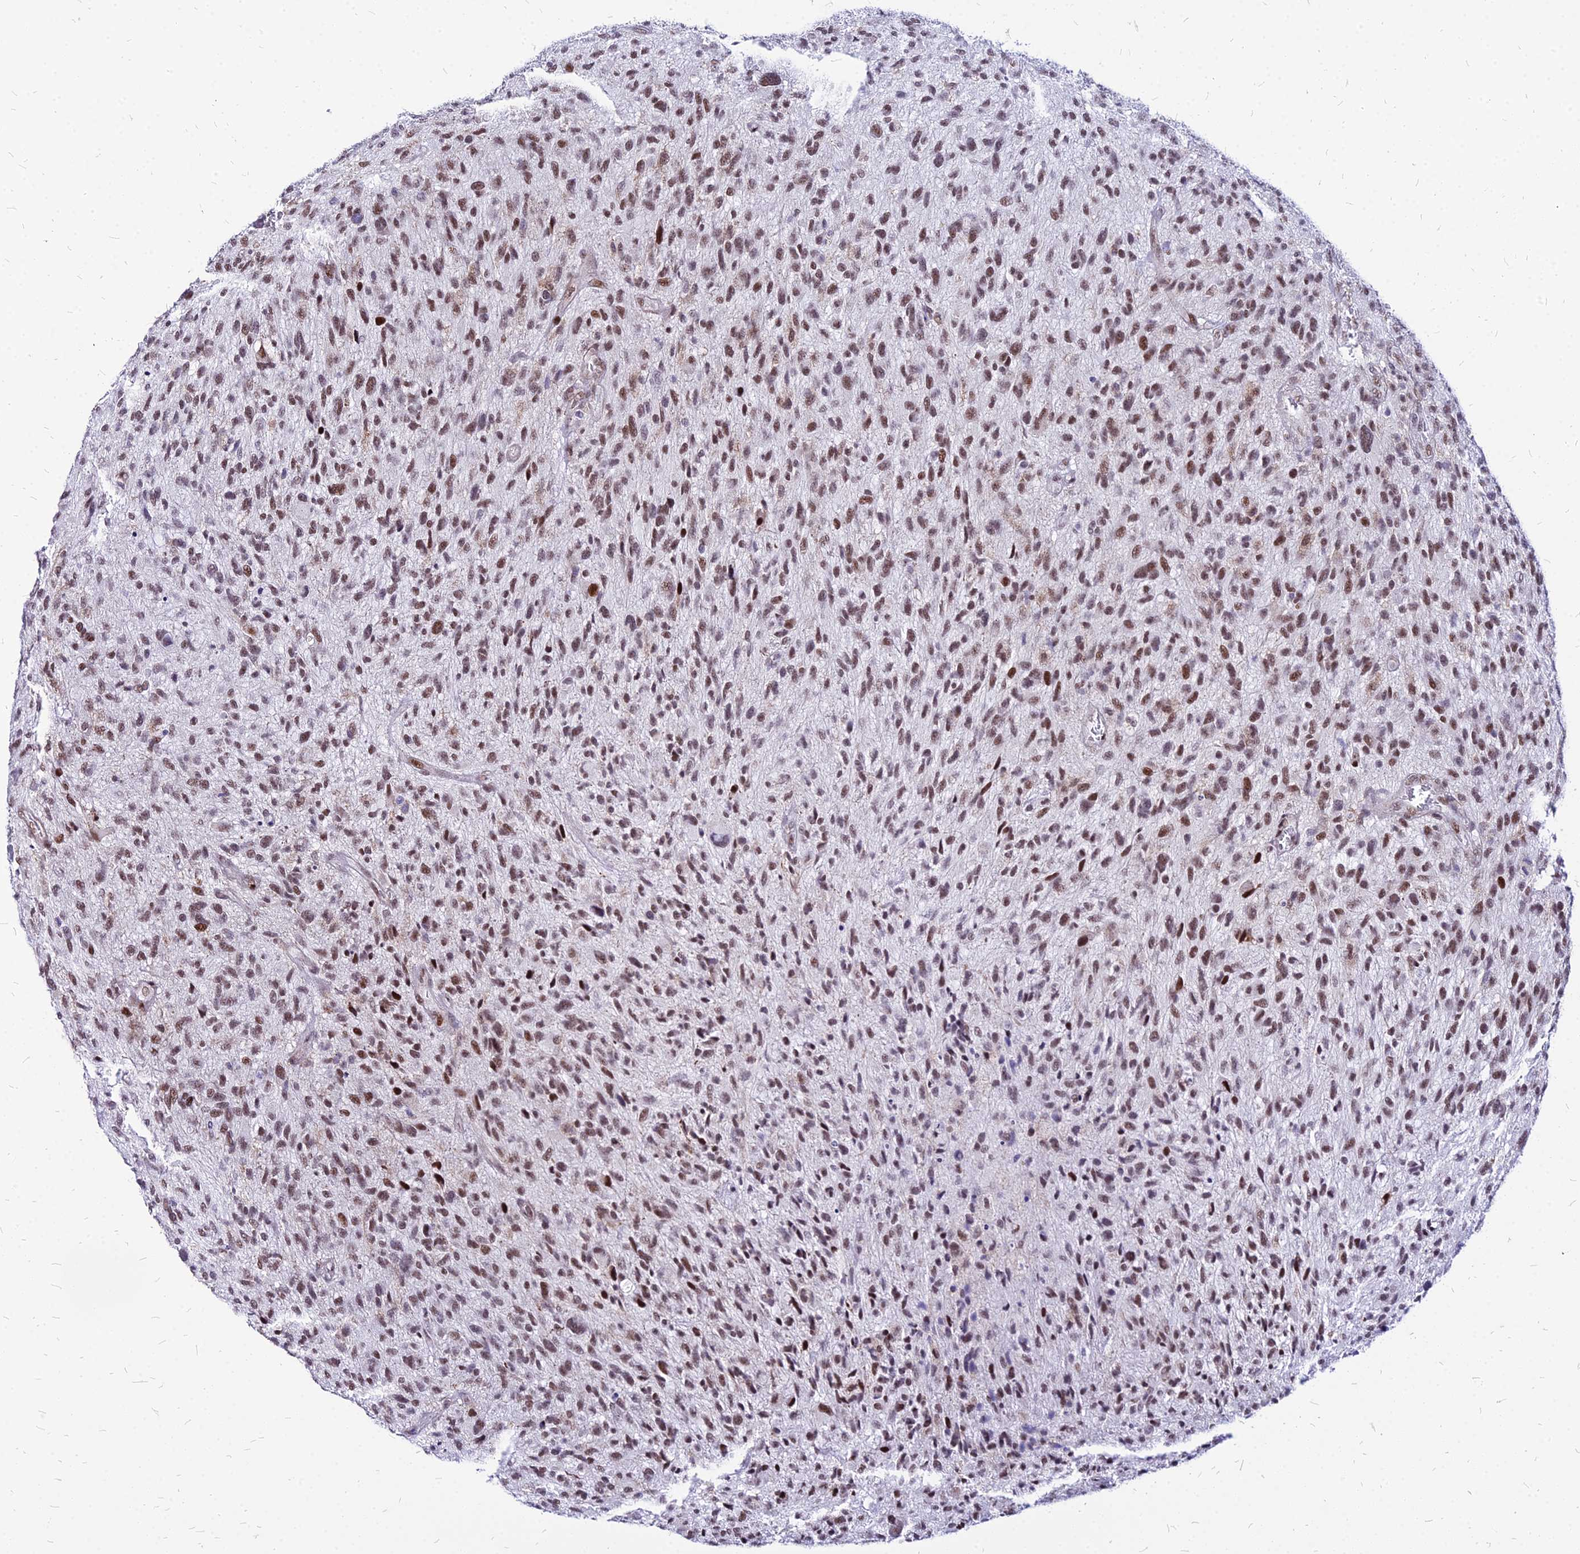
{"staining": {"intensity": "moderate", "quantity": "25%-75%", "location": "nuclear"}, "tissue": "glioma", "cell_type": "Tumor cells", "image_type": "cancer", "snomed": [{"axis": "morphology", "description": "Glioma, malignant, High grade"}, {"axis": "topography", "description": "Brain"}], "caption": "Malignant high-grade glioma stained for a protein exhibits moderate nuclear positivity in tumor cells. (Brightfield microscopy of DAB IHC at high magnification).", "gene": "FDX2", "patient": {"sex": "male", "age": 47}}